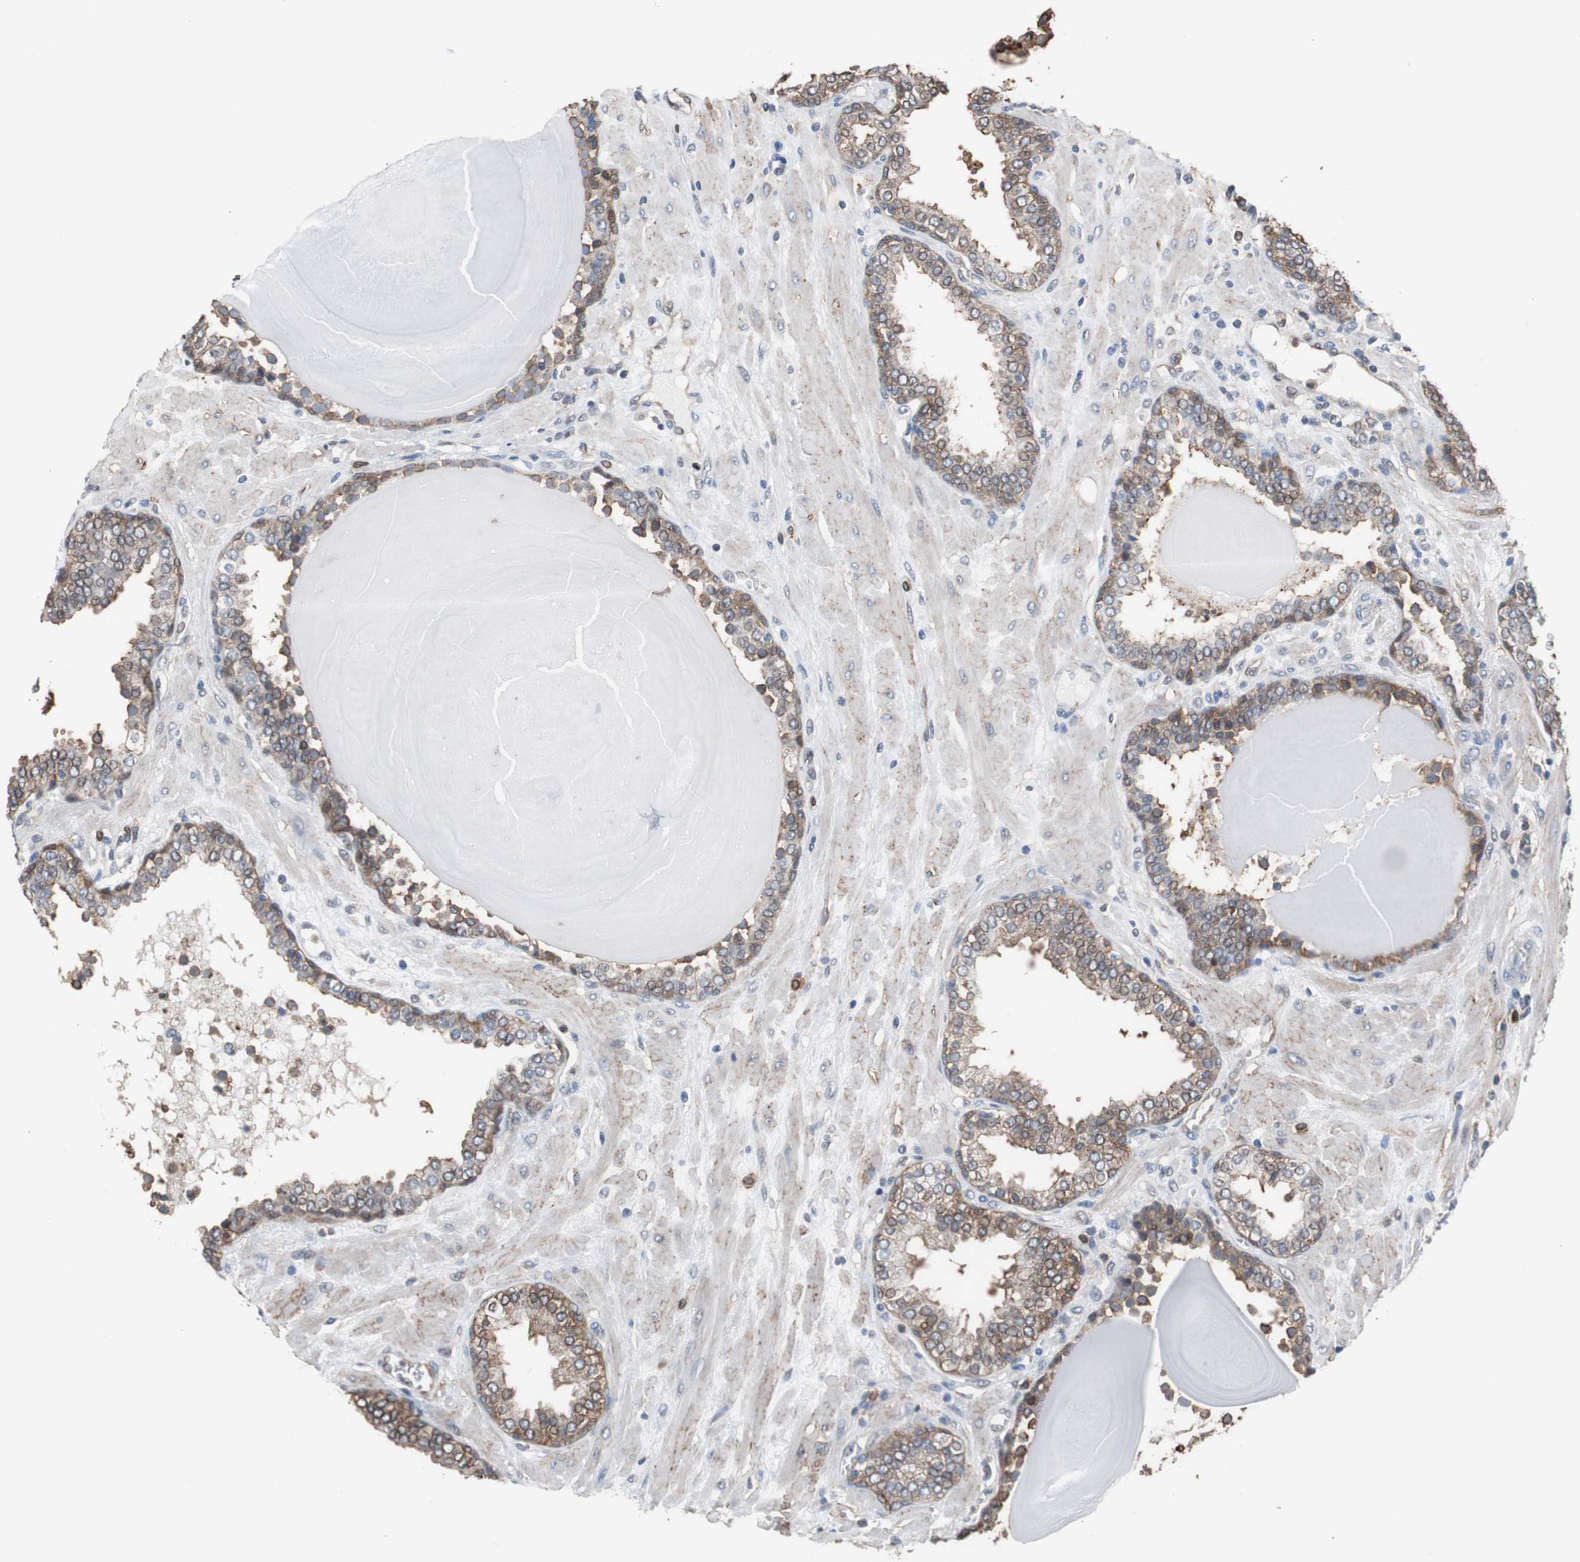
{"staining": {"intensity": "moderate", "quantity": ">75%", "location": "cytoplasmic/membranous,nuclear"}, "tissue": "prostate", "cell_type": "Glandular cells", "image_type": "normal", "snomed": [{"axis": "morphology", "description": "Normal tissue, NOS"}, {"axis": "topography", "description": "Prostate"}], "caption": "Immunohistochemistry (IHC) photomicrograph of benign human prostate stained for a protein (brown), which exhibits medium levels of moderate cytoplasmic/membranous,nuclear positivity in about >75% of glandular cells.", "gene": "ANXA4", "patient": {"sex": "male", "age": 51}}